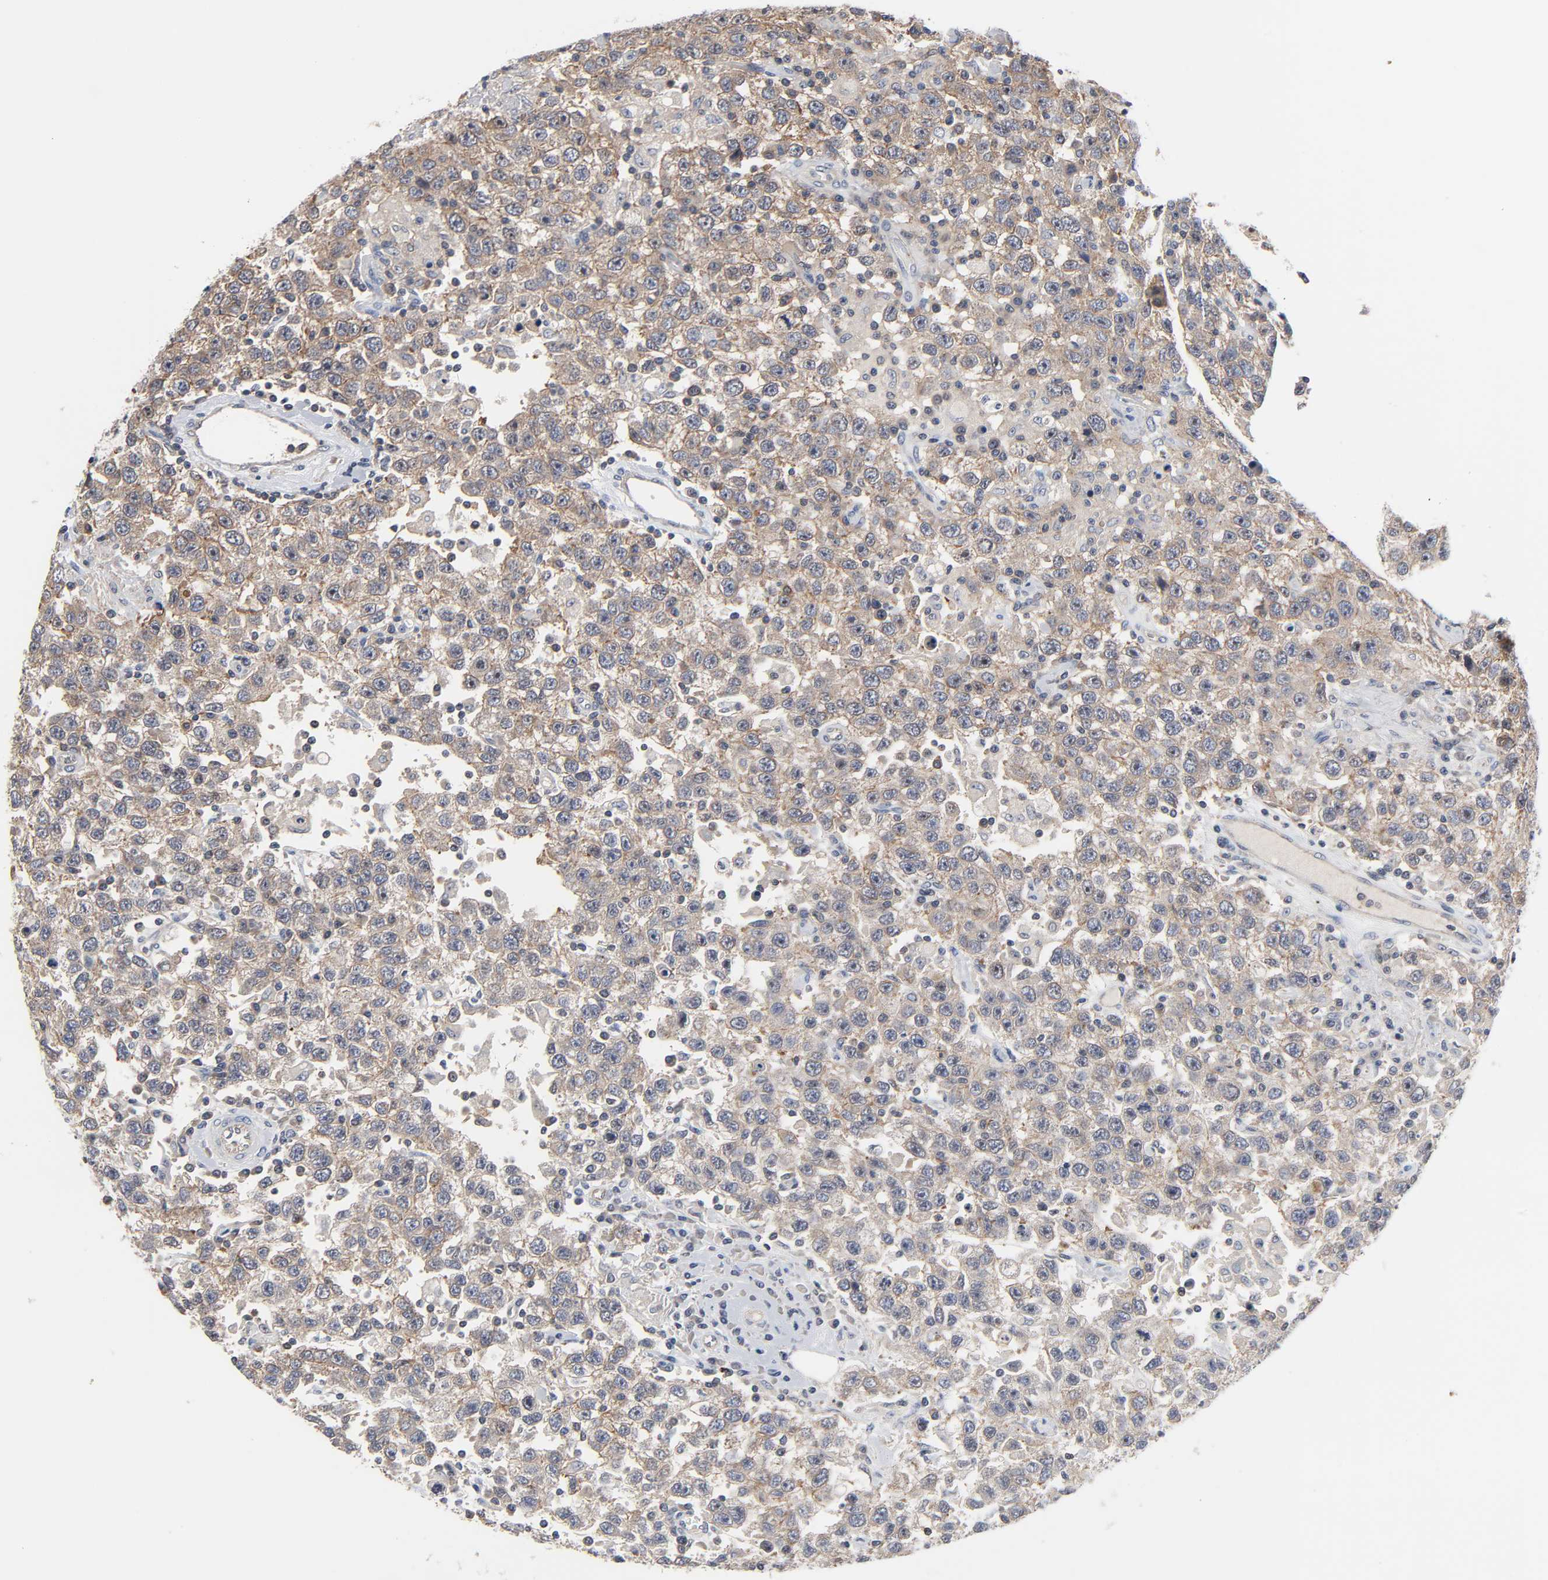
{"staining": {"intensity": "moderate", "quantity": ">75%", "location": "cytoplasmic/membranous,nuclear"}, "tissue": "testis cancer", "cell_type": "Tumor cells", "image_type": "cancer", "snomed": [{"axis": "morphology", "description": "Seminoma, NOS"}, {"axis": "topography", "description": "Testis"}], "caption": "Testis cancer tissue shows moderate cytoplasmic/membranous and nuclear staining in about >75% of tumor cells", "gene": "DDX10", "patient": {"sex": "male", "age": 41}}